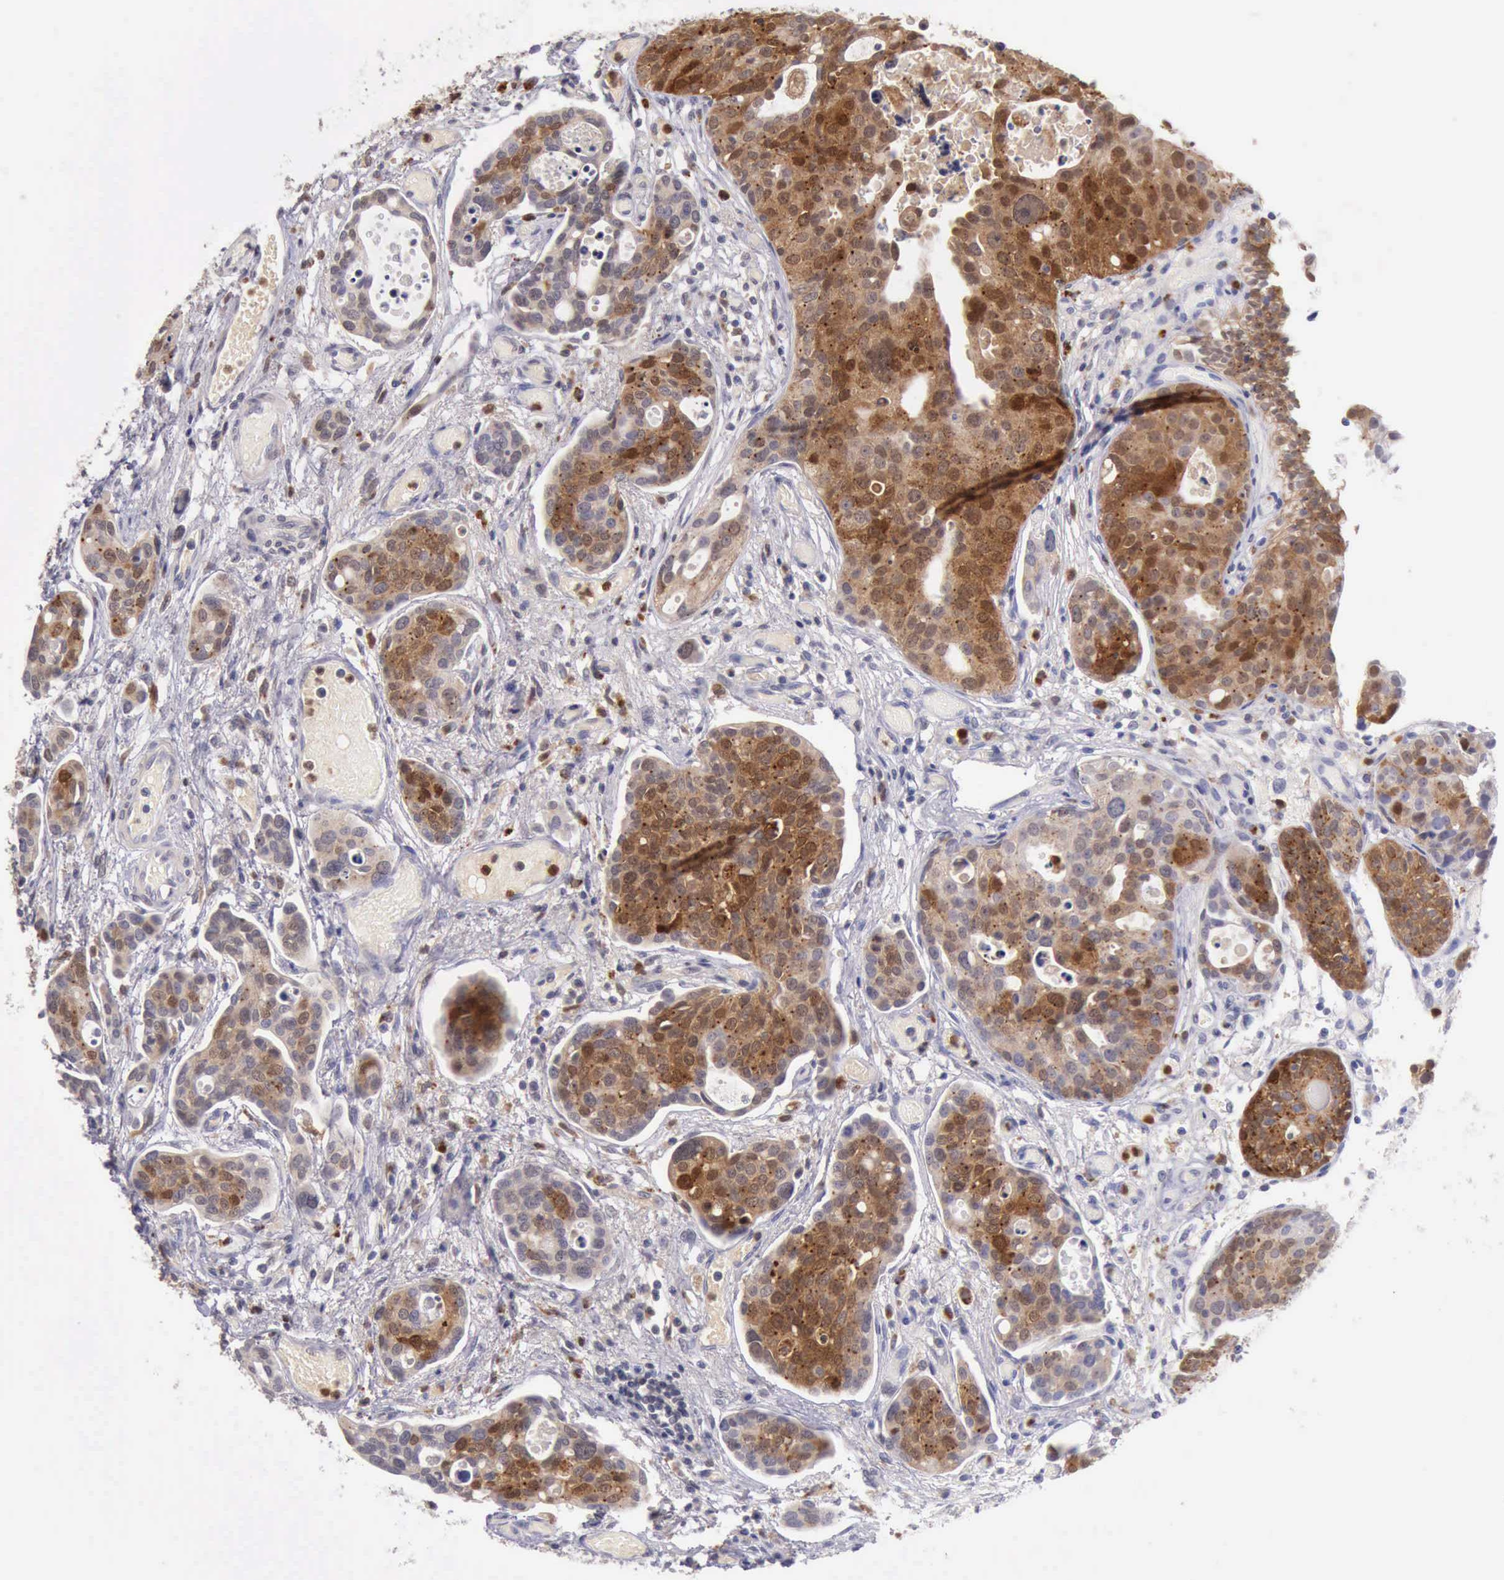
{"staining": {"intensity": "strong", "quantity": ">75%", "location": "cytoplasmic/membranous,nuclear"}, "tissue": "urothelial cancer", "cell_type": "Tumor cells", "image_type": "cancer", "snomed": [{"axis": "morphology", "description": "Urothelial carcinoma, High grade"}, {"axis": "topography", "description": "Urinary bladder"}], "caption": "Immunohistochemistry photomicrograph of neoplastic tissue: urothelial cancer stained using immunohistochemistry (IHC) shows high levels of strong protein expression localized specifically in the cytoplasmic/membranous and nuclear of tumor cells, appearing as a cytoplasmic/membranous and nuclear brown color.", "gene": "CSTA", "patient": {"sex": "male", "age": 78}}